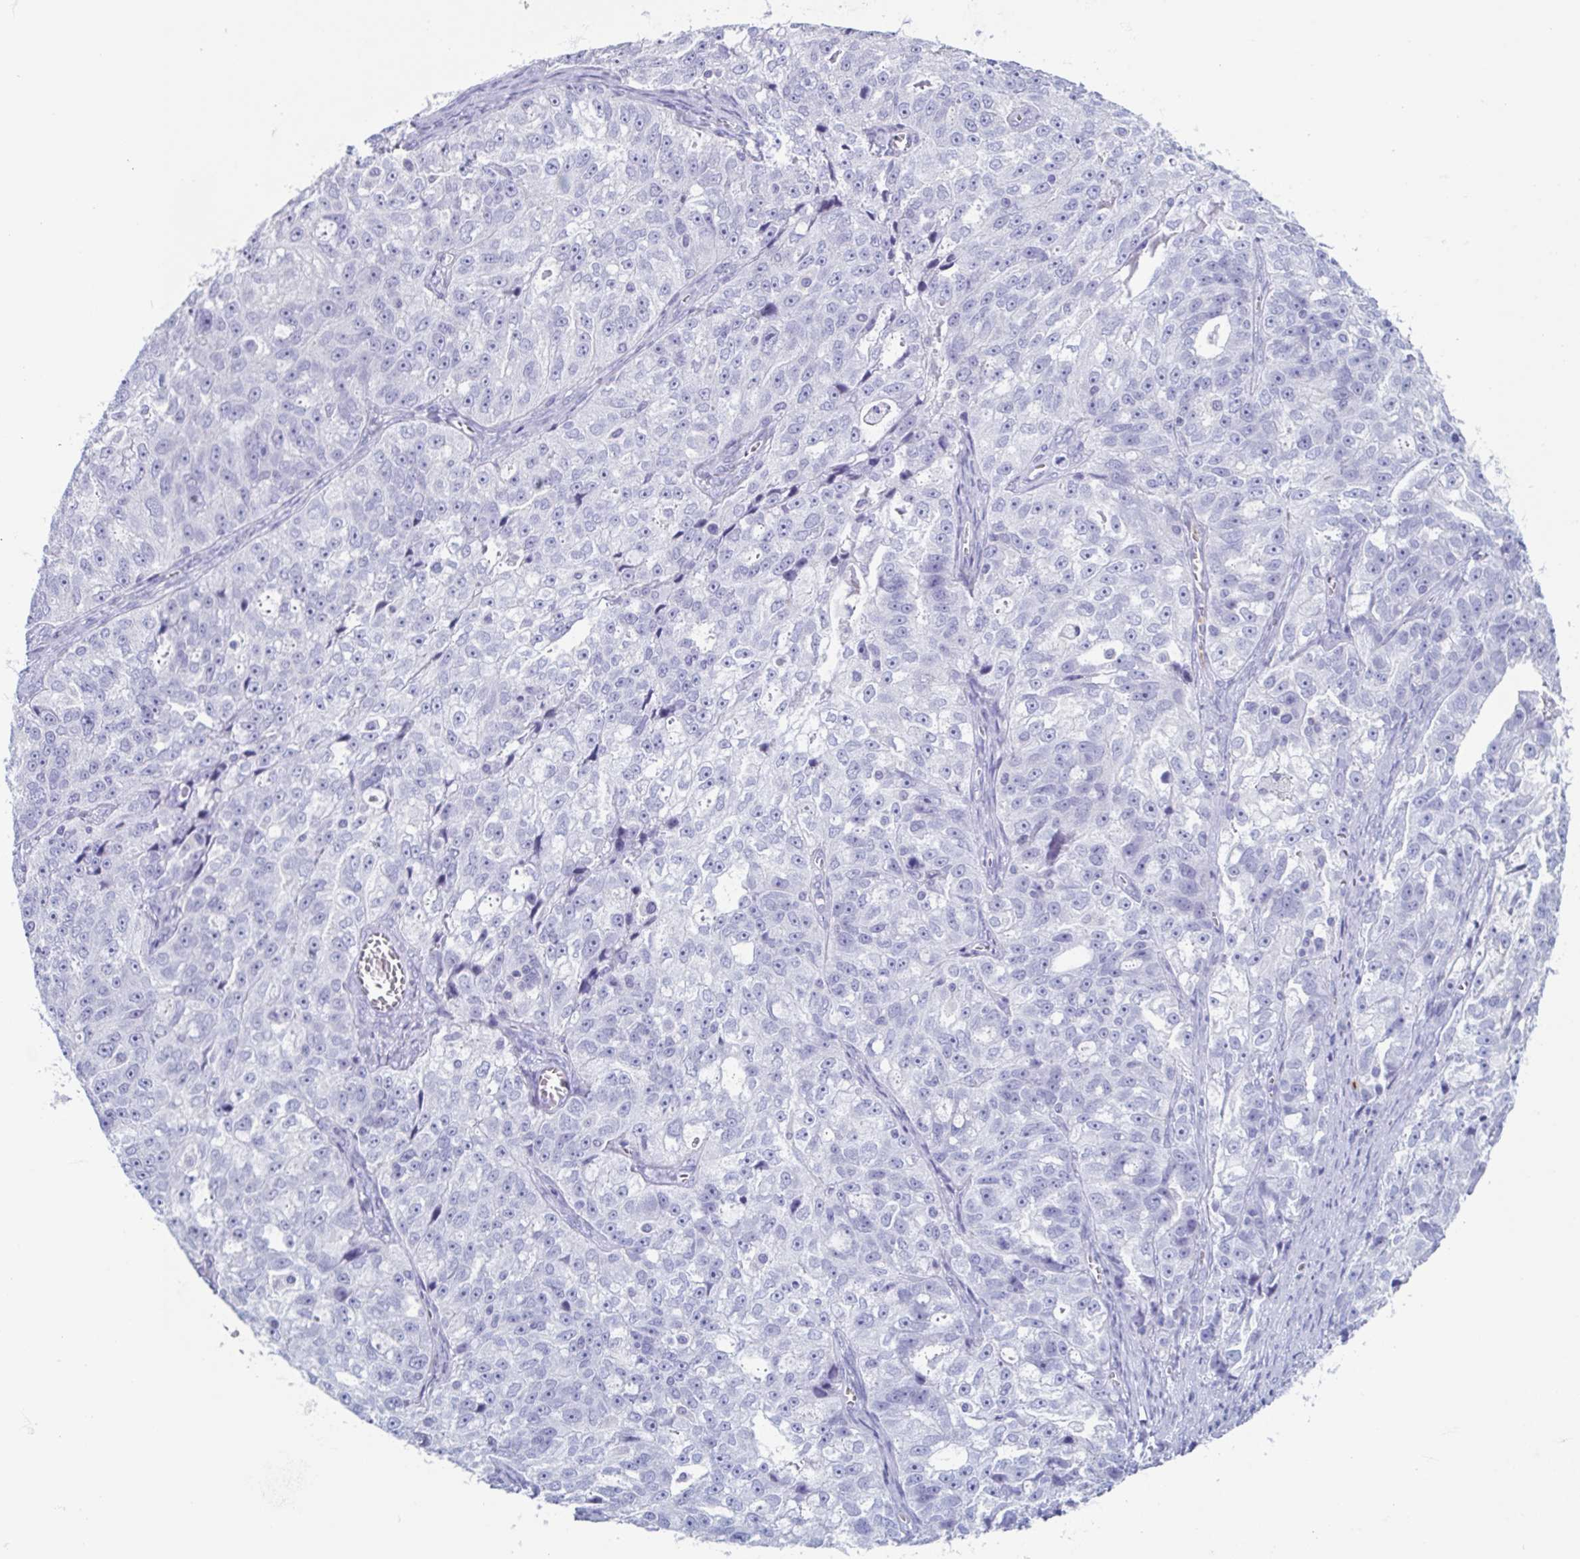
{"staining": {"intensity": "negative", "quantity": "none", "location": "none"}, "tissue": "ovarian cancer", "cell_type": "Tumor cells", "image_type": "cancer", "snomed": [{"axis": "morphology", "description": "Cystadenocarcinoma, serous, NOS"}, {"axis": "topography", "description": "Ovary"}], "caption": "The immunohistochemistry micrograph has no significant expression in tumor cells of serous cystadenocarcinoma (ovarian) tissue.", "gene": "BPI", "patient": {"sex": "female", "age": 51}}